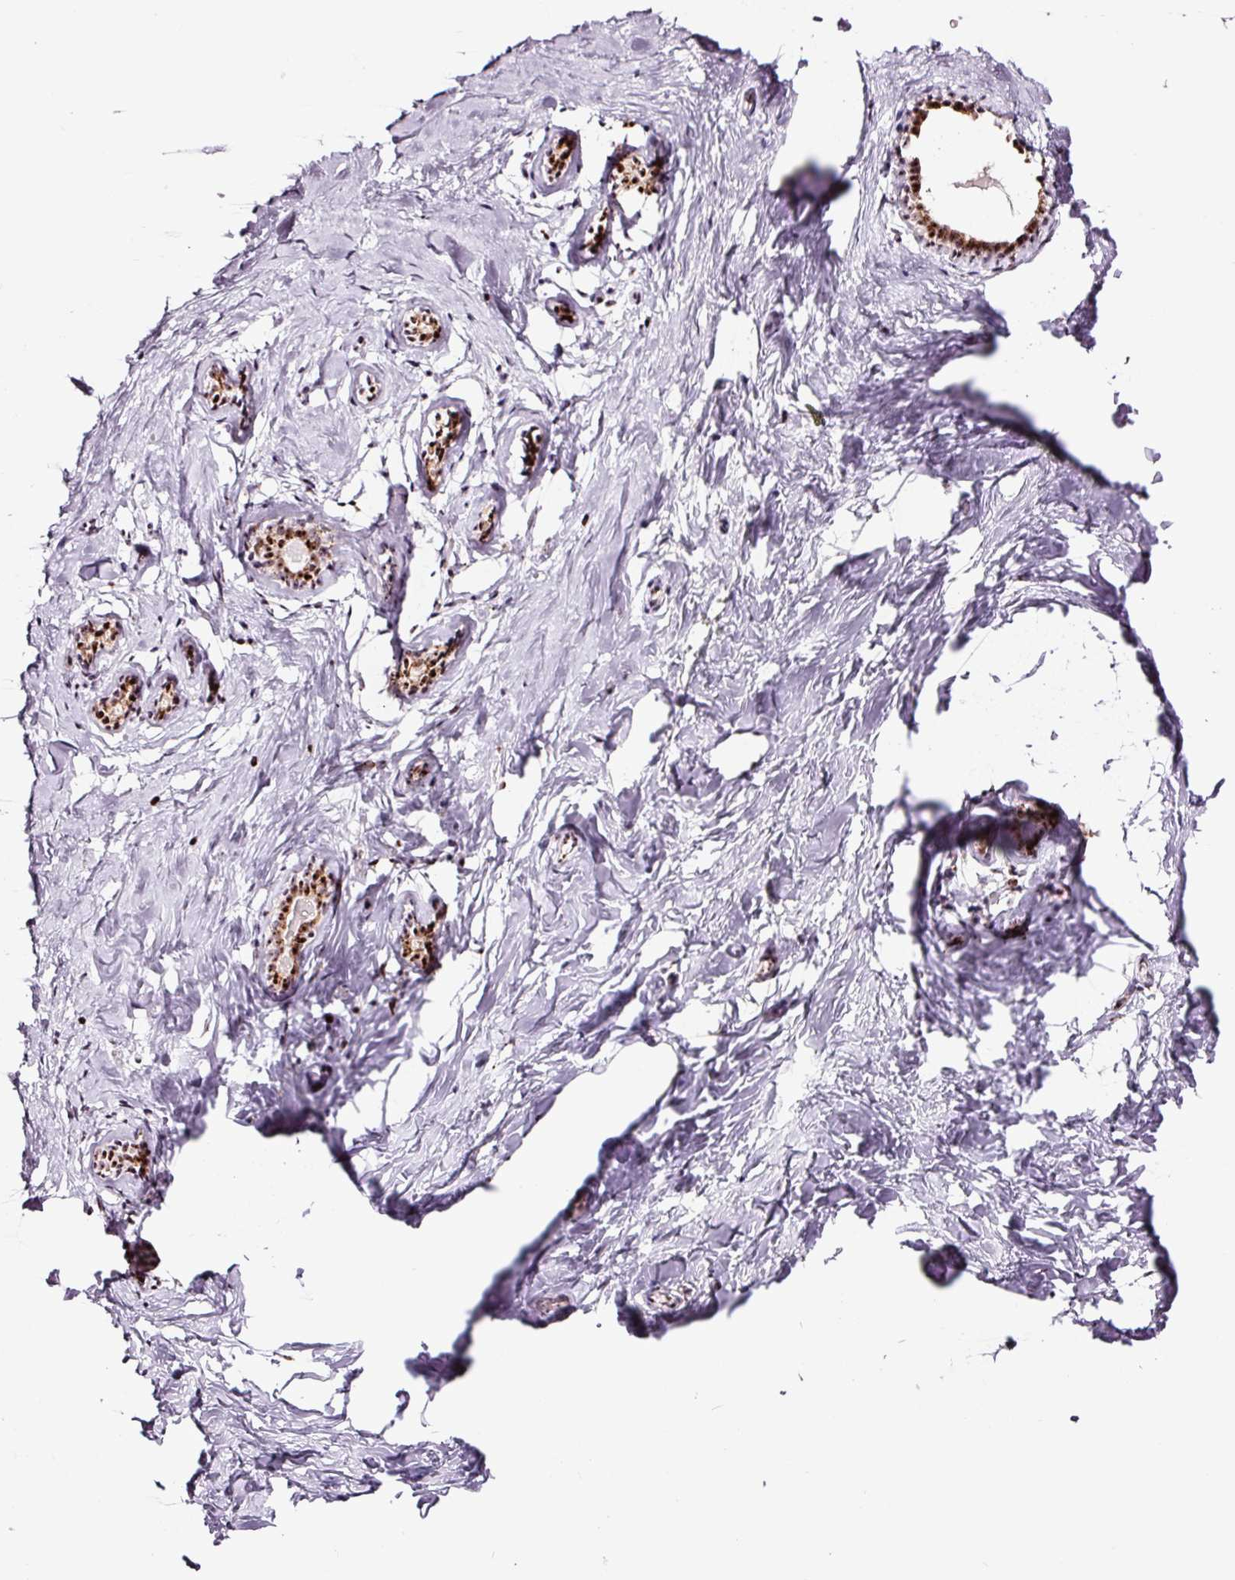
{"staining": {"intensity": "strong", "quantity": ">75%", "location": "cytoplasmic/membranous,nuclear"}, "tissue": "breast", "cell_type": "Glandular cells", "image_type": "normal", "snomed": [{"axis": "morphology", "description": "Normal tissue, NOS"}, {"axis": "topography", "description": "Breast"}], "caption": "A brown stain shows strong cytoplasmic/membranous,nuclear positivity of a protein in glandular cells of benign breast. The staining was performed using DAB to visualize the protein expression in brown, while the nuclei were stained in blue with hematoxylin (Magnification: 20x).", "gene": "GNL3", "patient": {"sex": "female", "age": 23}}